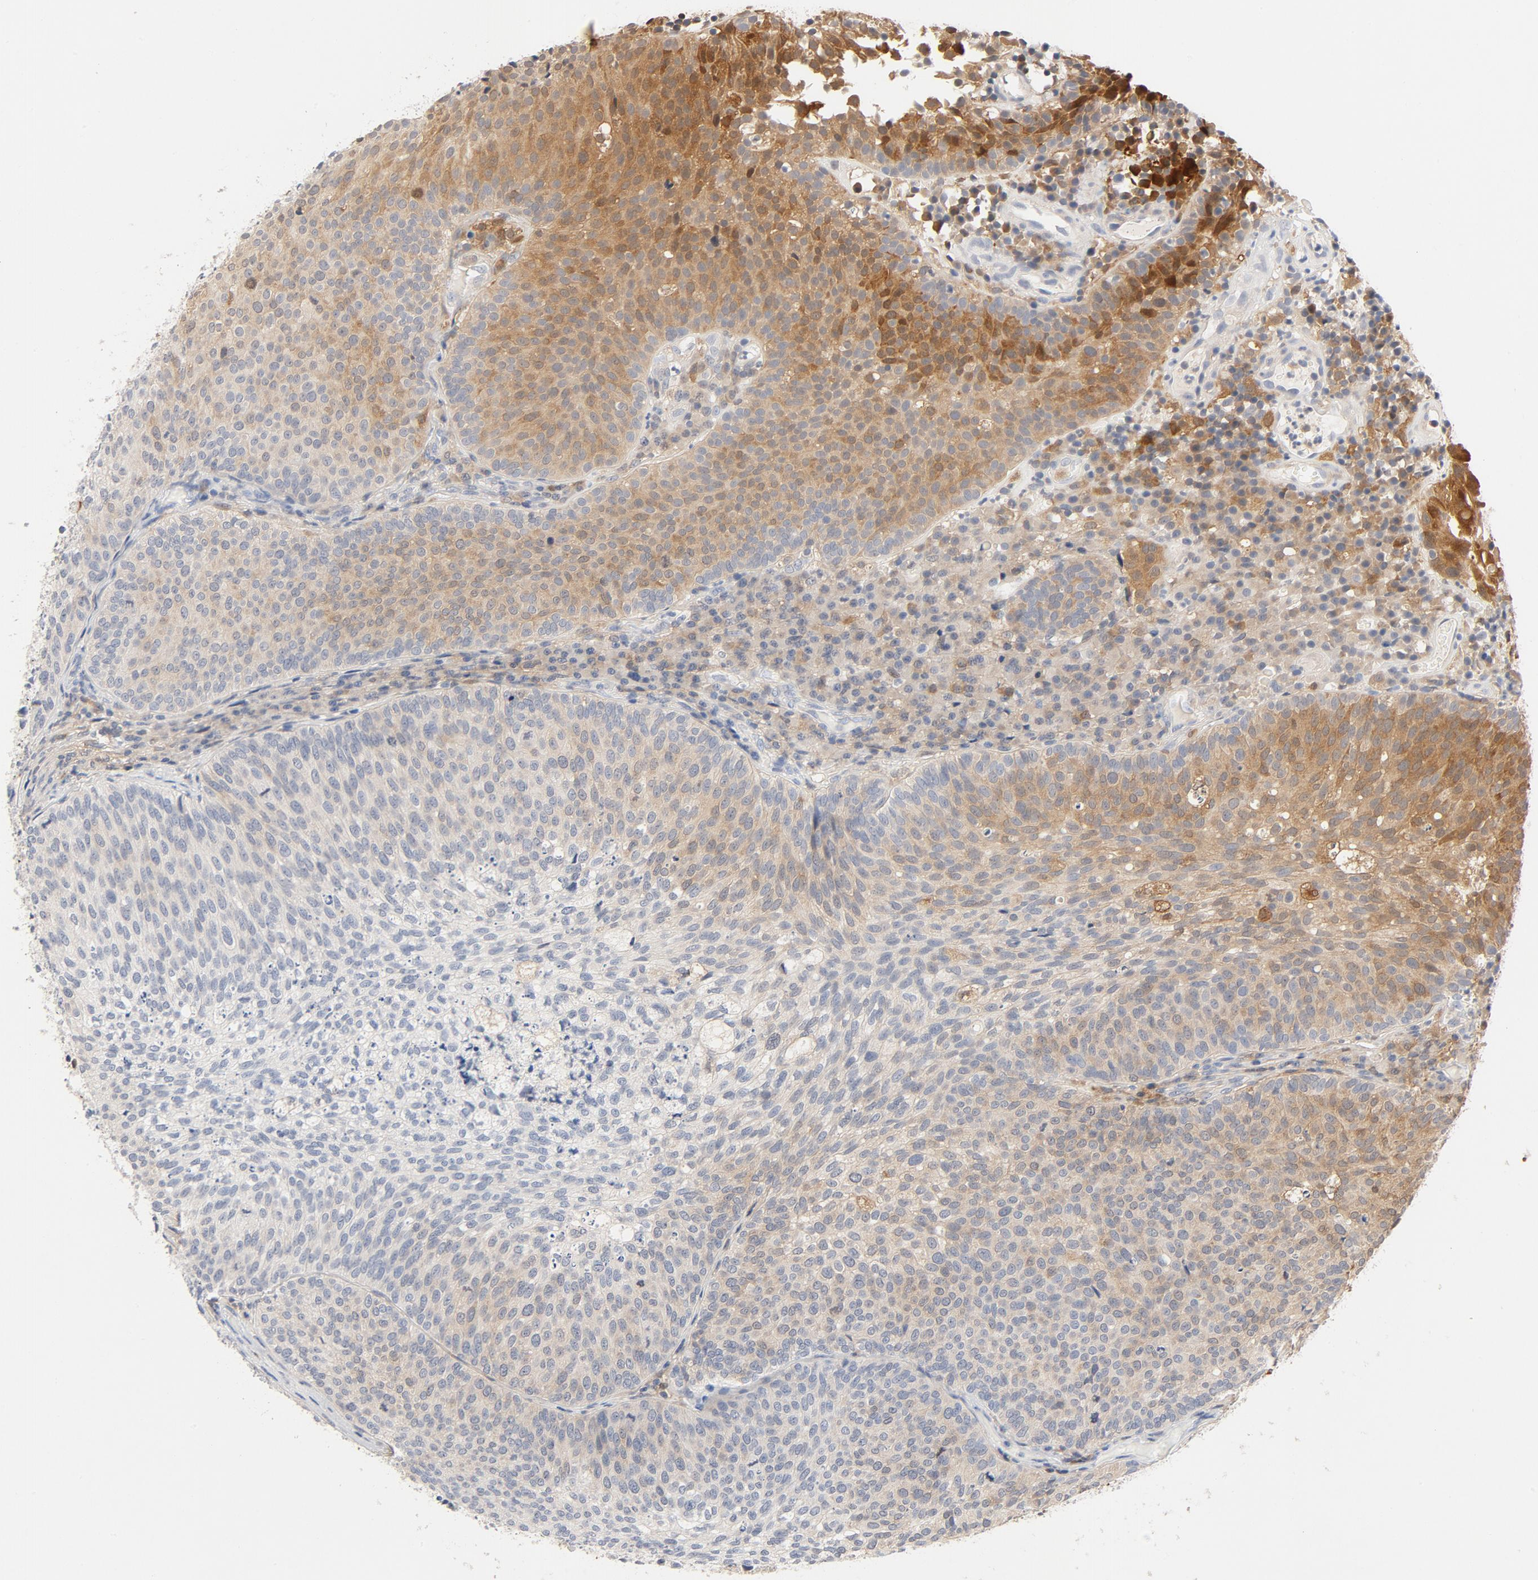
{"staining": {"intensity": "moderate", "quantity": "25%-75%", "location": "cytoplasmic/membranous"}, "tissue": "urothelial cancer", "cell_type": "Tumor cells", "image_type": "cancer", "snomed": [{"axis": "morphology", "description": "Urothelial carcinoma, Low grade"}, {"axis": "topography", "description": "Urinary bladder"}], "caption": "Human urothelial cancer stained with a brown dye demonstrates moderate cytoplasmic/membranous positive staining in about 25%-75% of tumor cells.", "gene": "STAT1", "patient": {"sex": "male", "age": 85}}